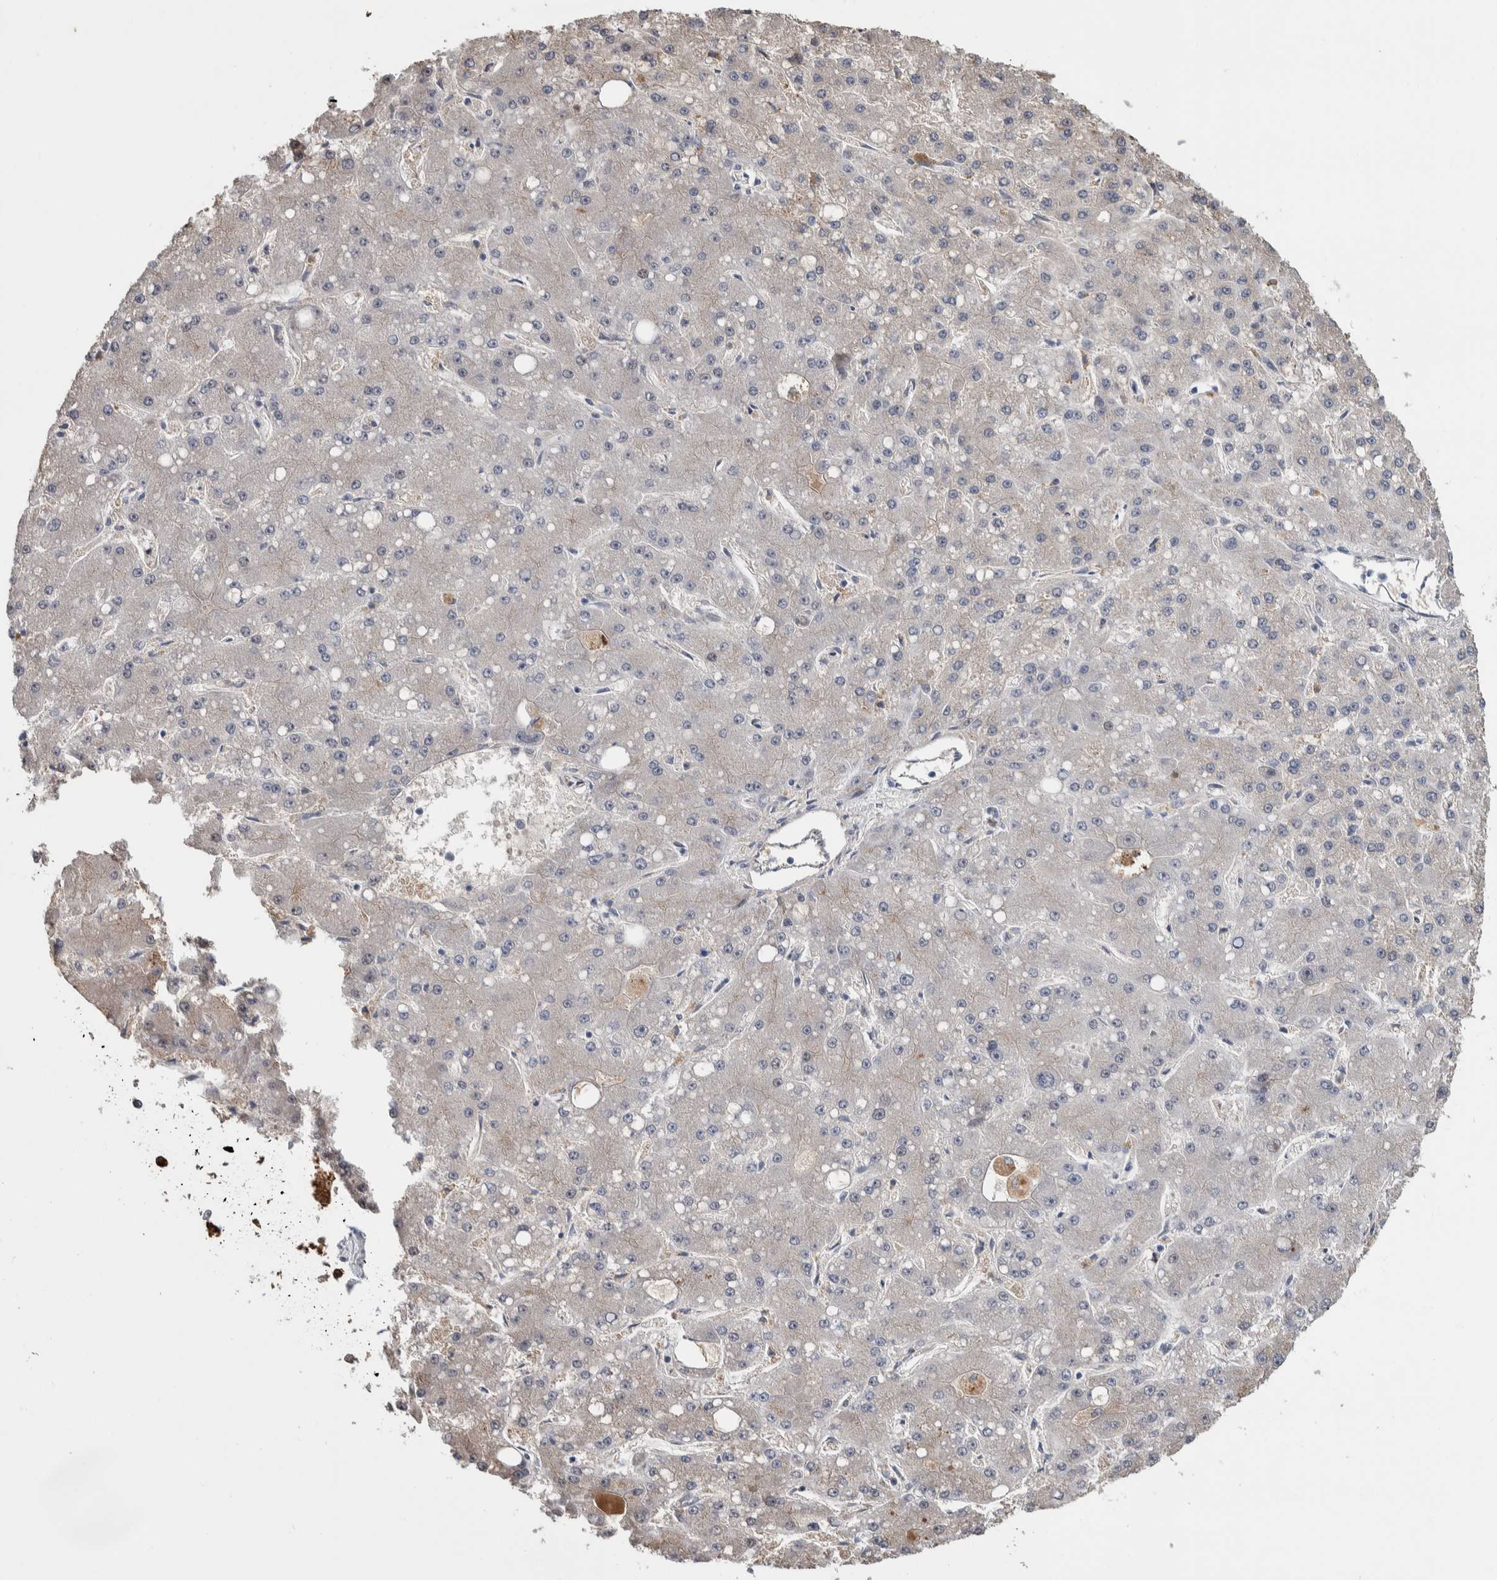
{"staining": {"intensity": "negative", "quantity": "none", "location": "none"}, "tissue": "liver cancer", "cell_type": "Tumor cells", "image_type": "cancer", "snomed": [{"axis": "morphology", "description": "Carcinoma, Hepatocellular, NOS"}, {"axis": "topography", "description": "Liver"}], "caption": "Liver hepatocellular carcinoma was stained to show a protein in brown. There is no significant positivity in tumor cells.", "gene": "TMEM102", "patient": {"sex": "male", "age": 67}}